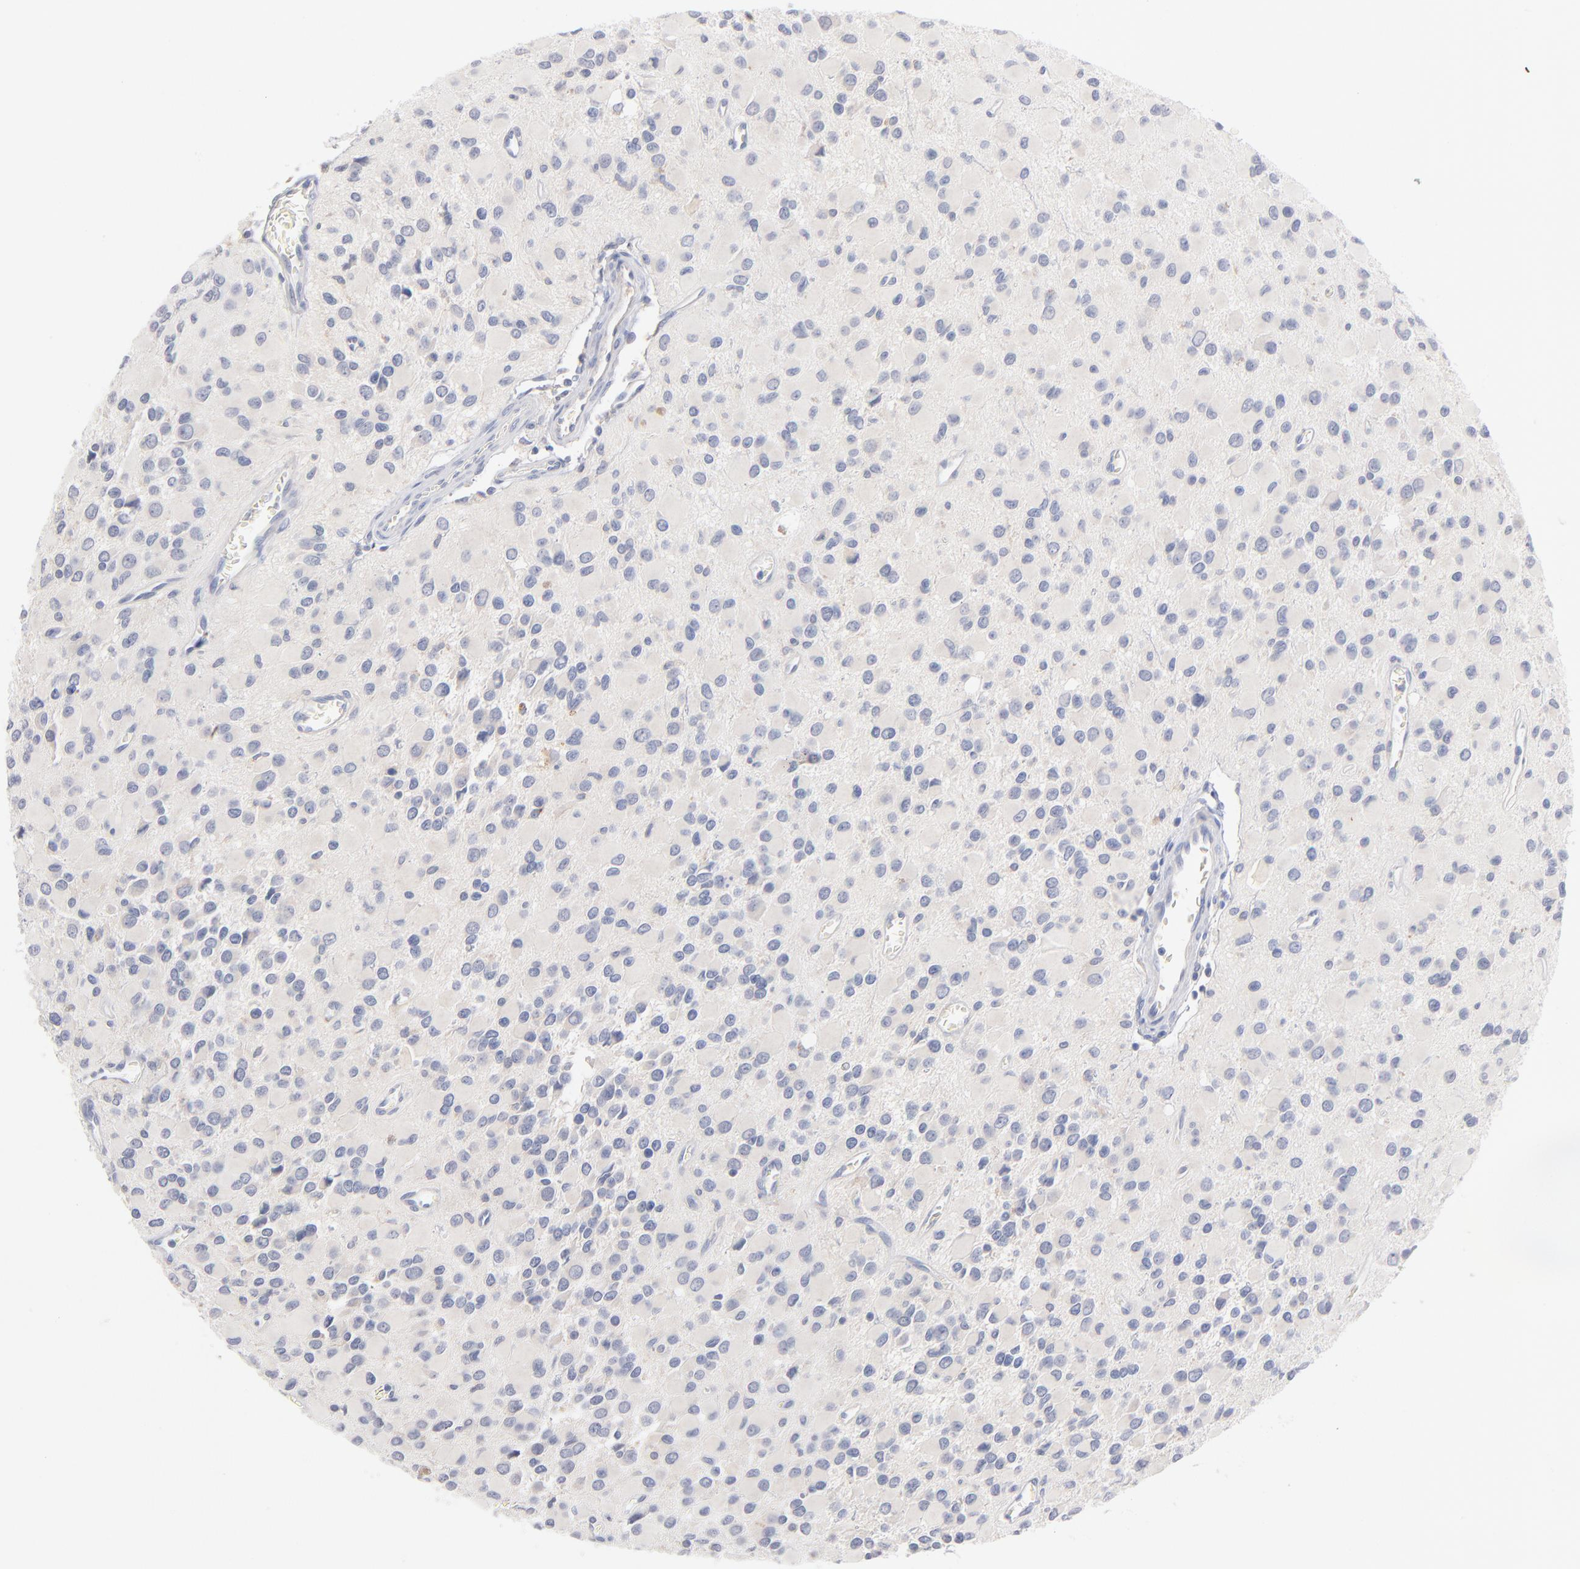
{"staining": {"intensity": "negative", "quantity": "none", "location": "none"}, "tissue": "glioma", "cell_type": "Tumor cells", "image_type": "cancer", "snomed": [{"axis": "morphology", "description": "Glioma, malignant, Low grade"}, {"axis": "topography", "description": "Brain"}], "caption": "Image shows no significant protein staining in tumor cells of glioma. (IHC, brightfield microscopy, high magnification).", "gene": "F12", "patient": {"sex": "male", "age": 42}}